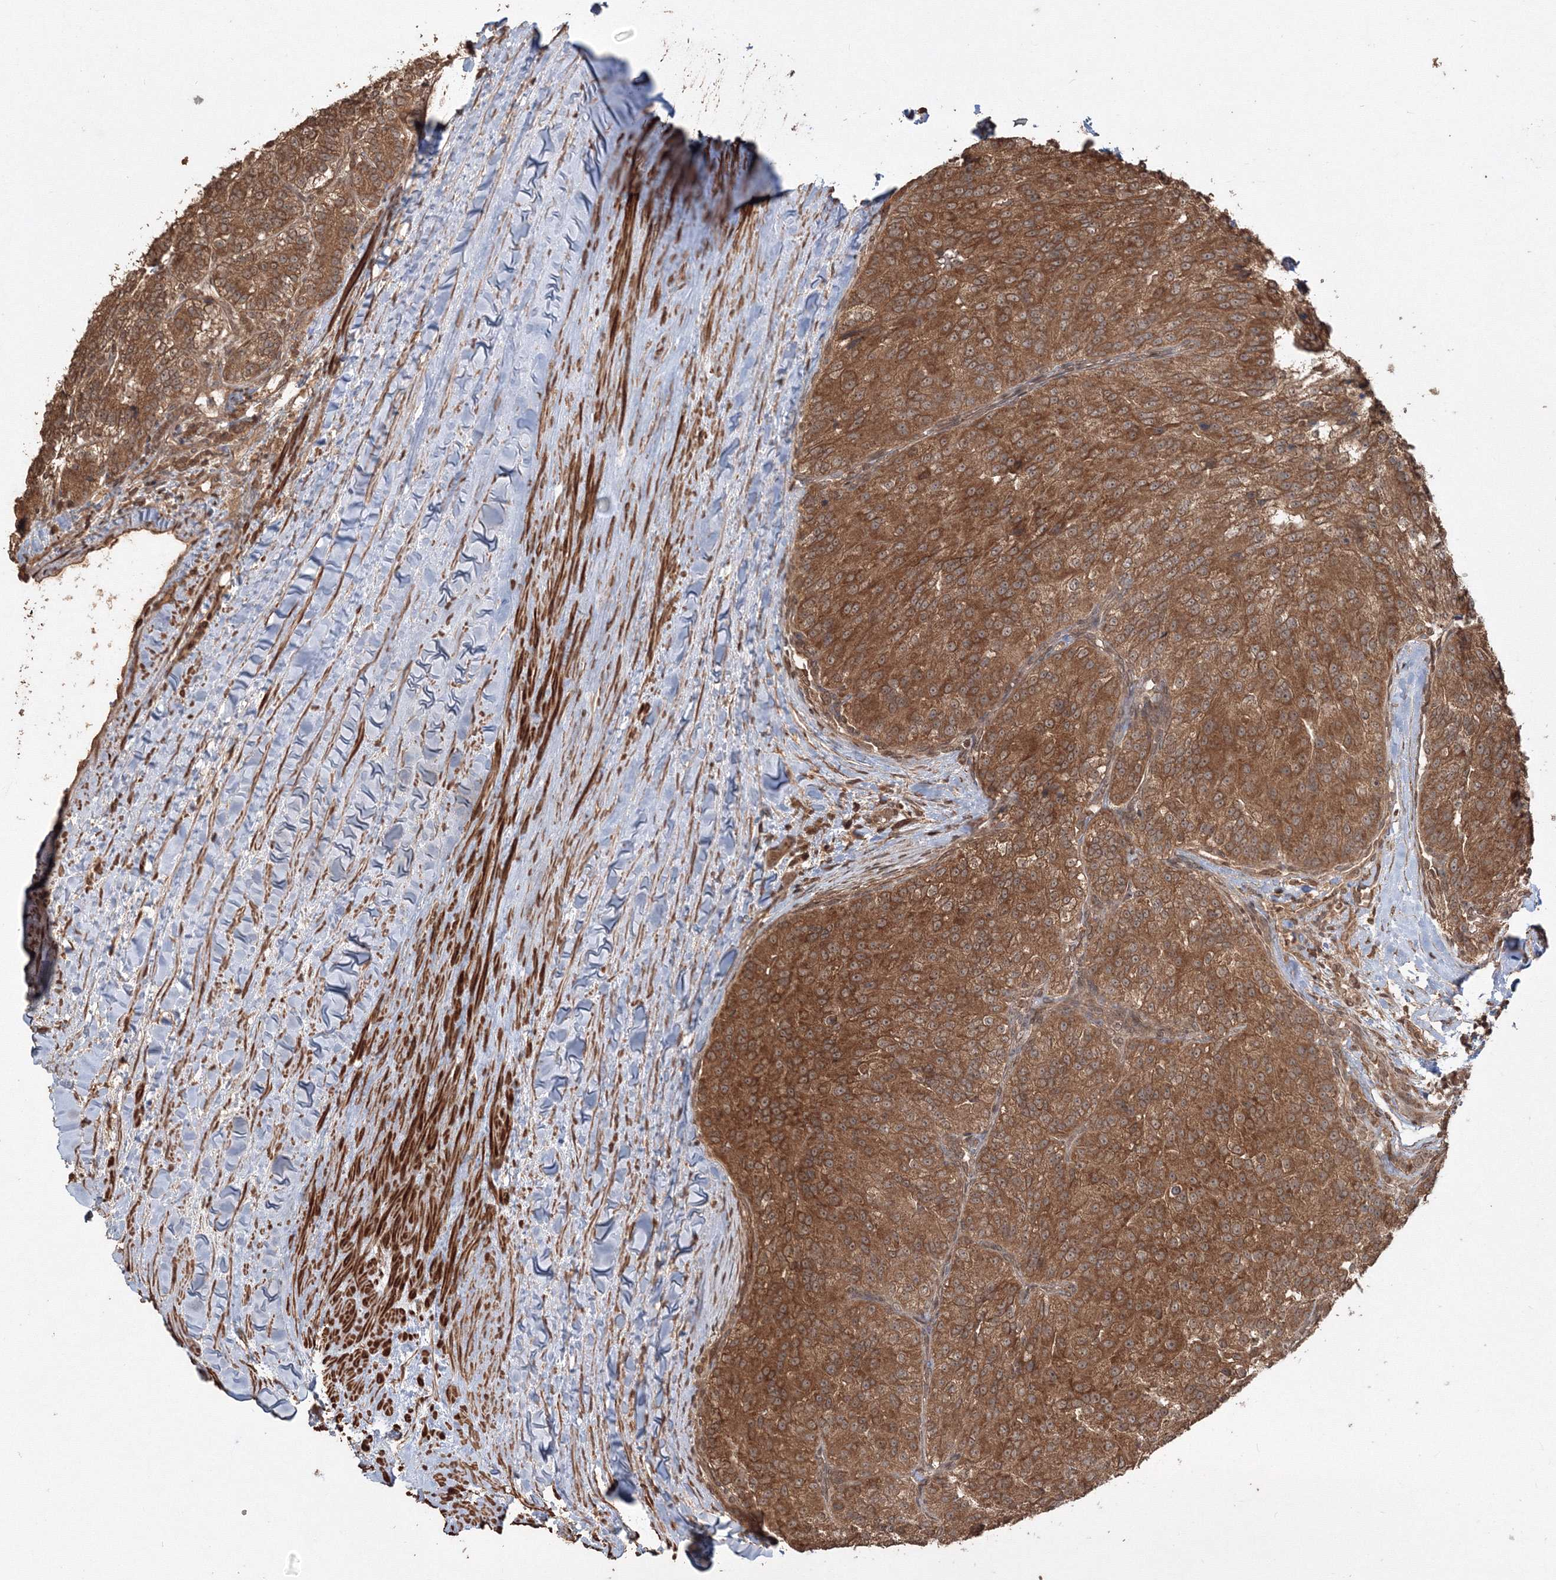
{"staining": {"intensity": "moderate", "quantity": ">75%", "location": "cytoplasmic/membranous"}, "tissue": "renal cancer", "cell_type": "Tumor cells", "image_type": "cancer", "snomed": [{"axis": "morphology", "description": "Adenocarcinoma, NOS"}, {"axis": "topography", "description": "Kidney"}], "caption": "Adenocarcinoma (renal) stained with immunohistochemistry shows moderate cytoplasmic/membranous positivity in about >75% of tumor cells. Ihc stains the protein of interest in brown and the nuclei are stained blue.", "gene": "CCDC122", "patient": {"sex": "female", "age": 63}}